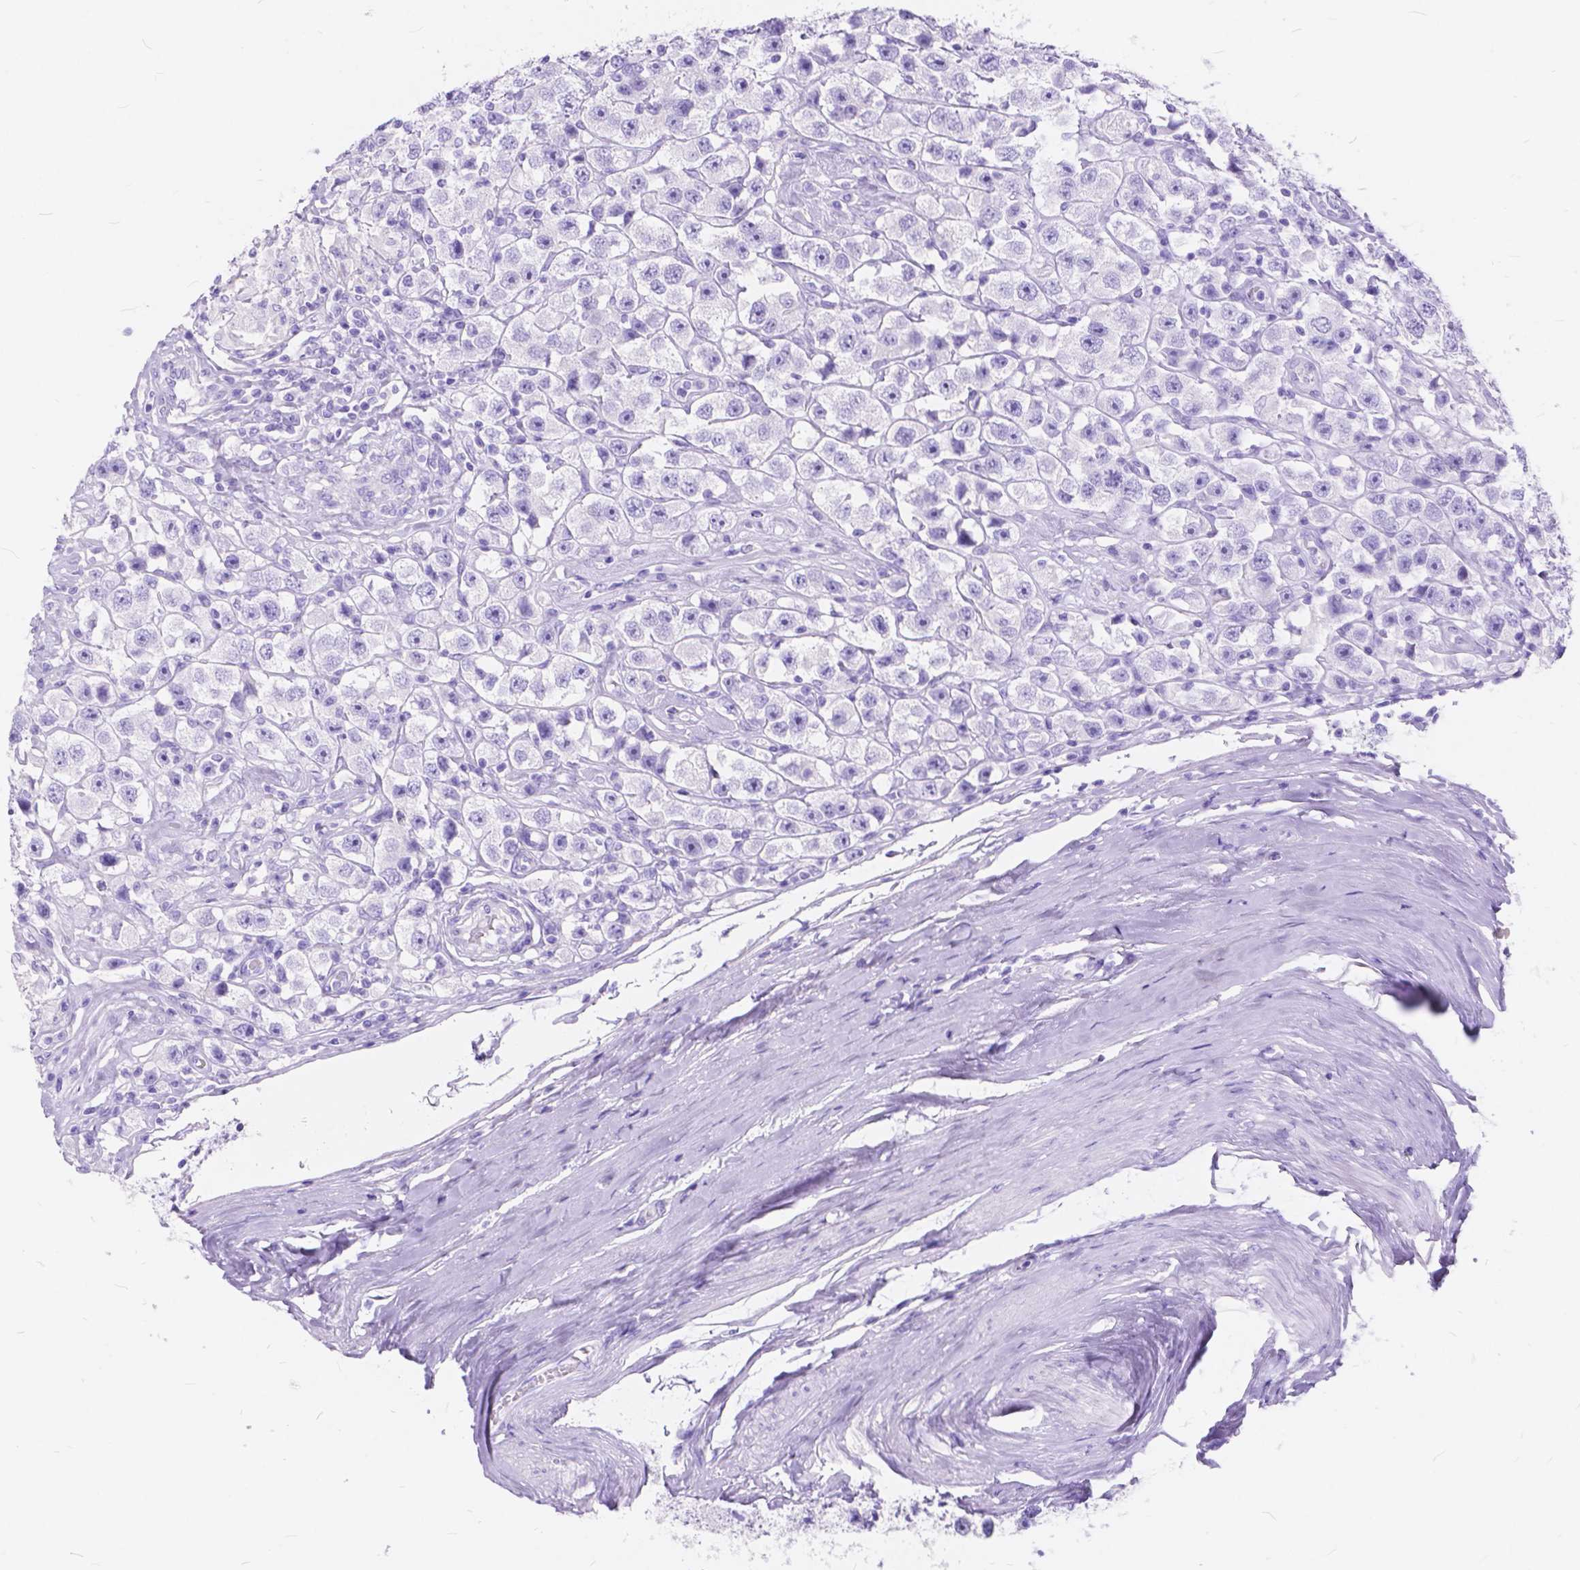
{"staining": {"intensity": "negative", "quantity": "none", "location": "none"}, "tissue": "testis cancer", "cell_type": "Tumor cells", "image_type": "cancer", "snomed": [{"axis": "morphology", "description": "Seminoma, NOS"}, {"axis": "topography", "description": "Testis"}], "caption": "Tumor cells show no significant protein staining in testis cancer (seminoma). (DAB immunohistochemistry visualized using brightfield microscopy, high magnification).", "gene": "FOXL2", "patient": {"sex": "male", "age": 45}}